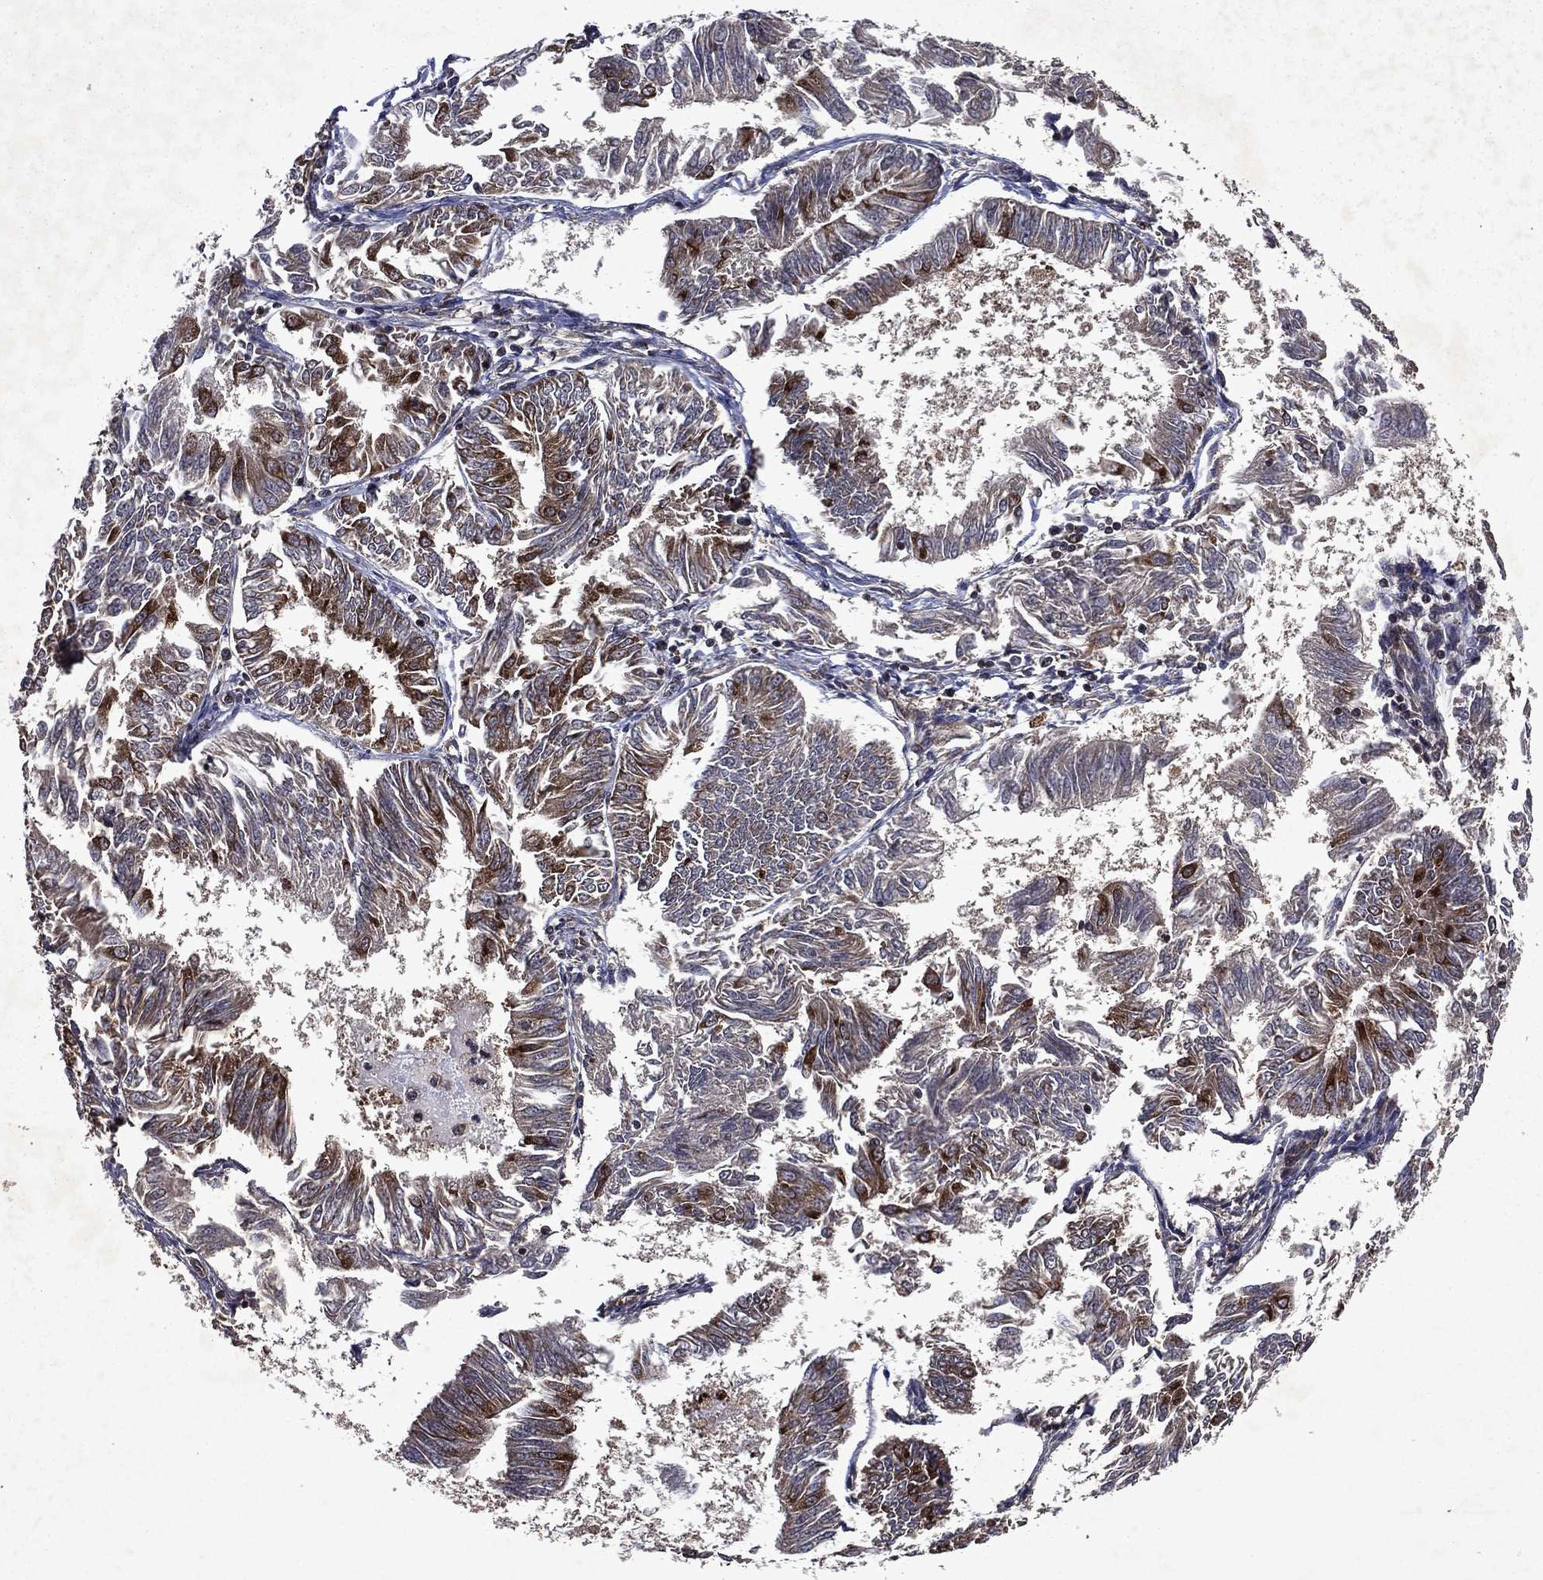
{"staining": {"intensity": "moderate", "quantity": "<25%", "location": "cytoplasmic/membranous"}, "tissue": "endometrial cancer", "cell_type": "Tumor cells", "image_type": "cancer", "snomed": [{"axis": "morphology", "description": "Adenocarcinoma, NOS"}, {"axis": "topography", "description": "Endometrium"}], "caption": "A brown stain shows moderate cytoplasmic/membranous positivity of a protein in endometrial cancer (adenocarcinoma) tumor cells. The protein is shown in brown color, while the nuclei are stained blue.", "gene": "EIF2B4", "patient": {"sex": "female", "age": 58}}